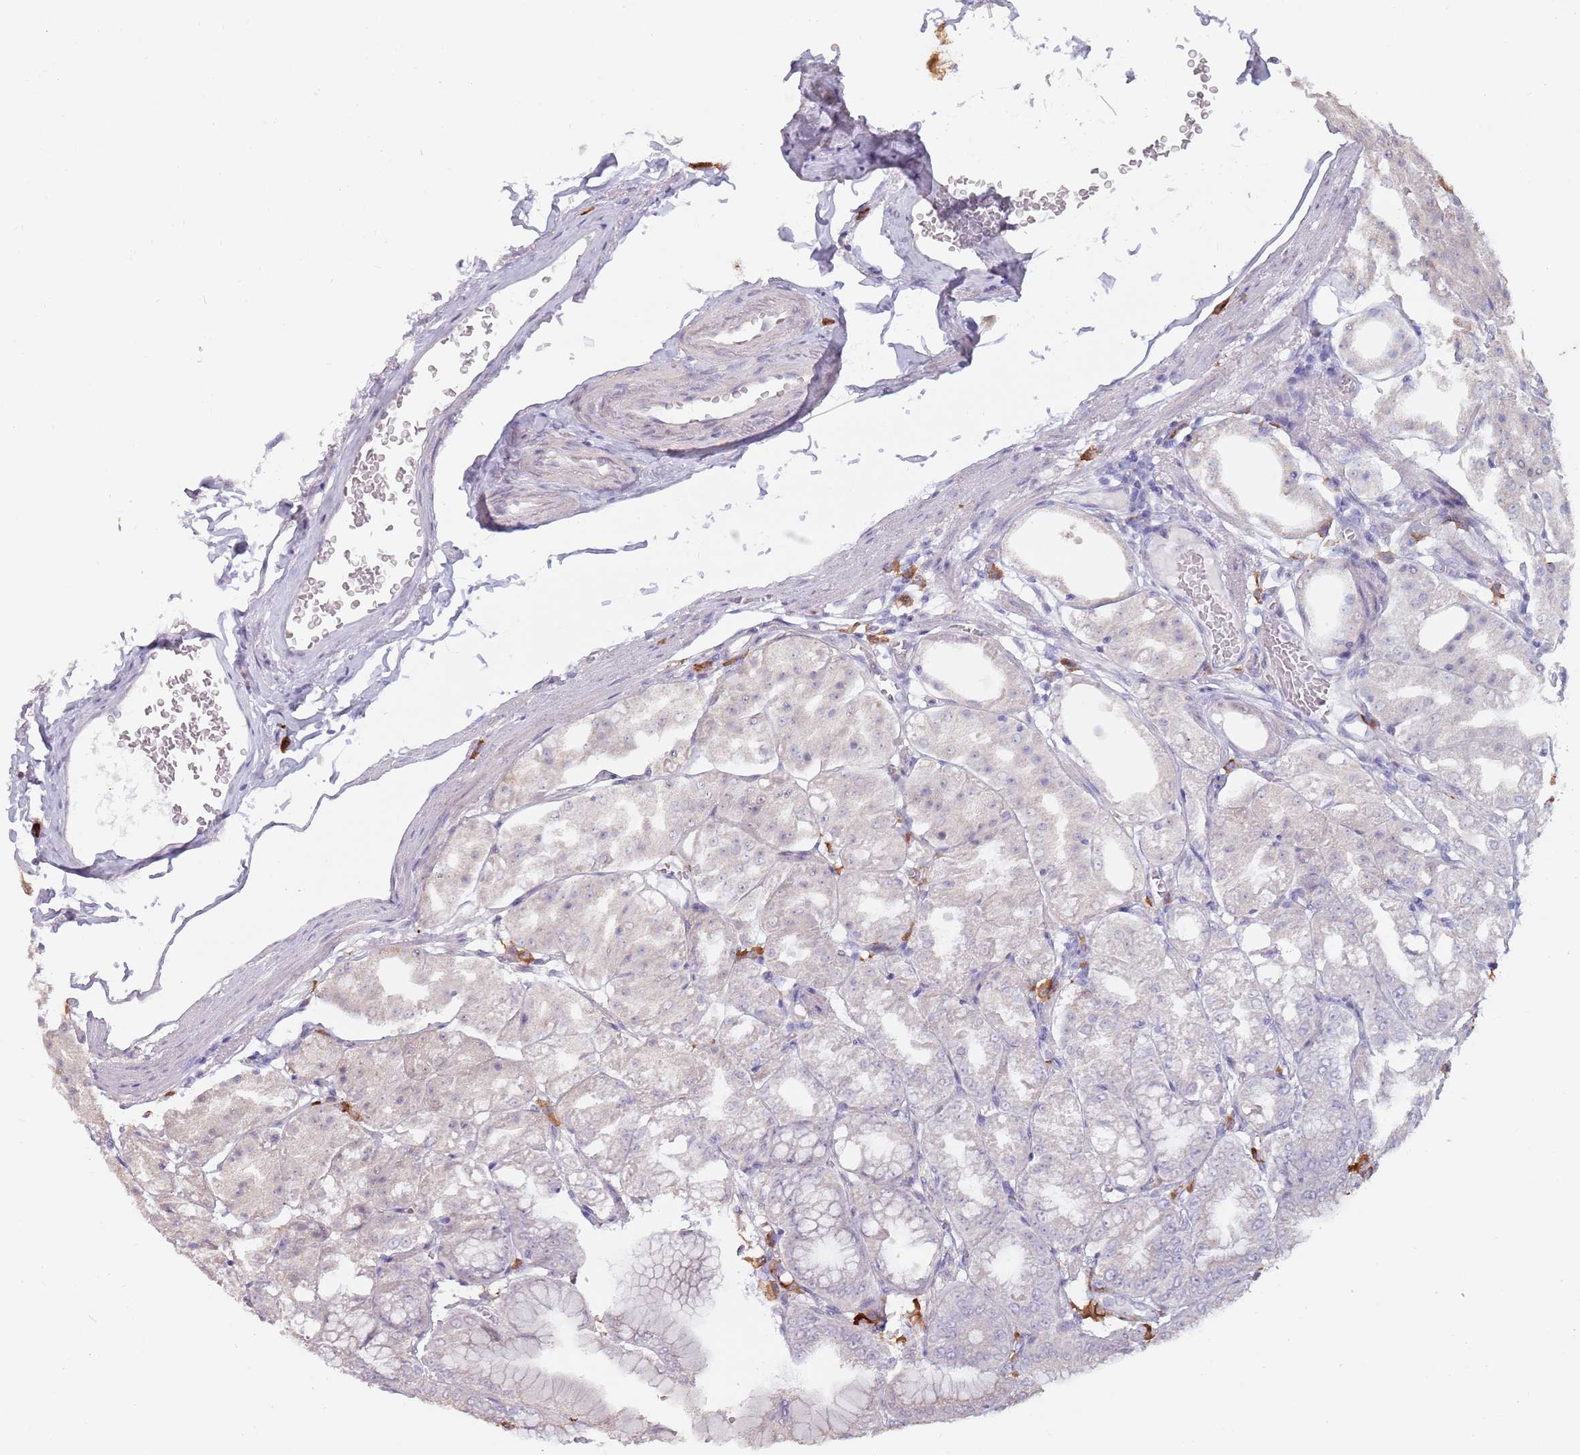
{"staining": {"intensity": "negative", "quantity": "none", "location": "none"}, "tissue": "stomach", "cell_type": "Glandular cells", "image_type": "normal", "snomed": [{"axis": "morphology", "description": "Normal tissue, NOS"}, {"axis": "topography", "description": "Stomach, lower"}], "caption": "The micrograph exhibits no significant staining in glandular cells of stomach.", "gene": "DXO", "patient": {"sex": "male", "age": 71}}